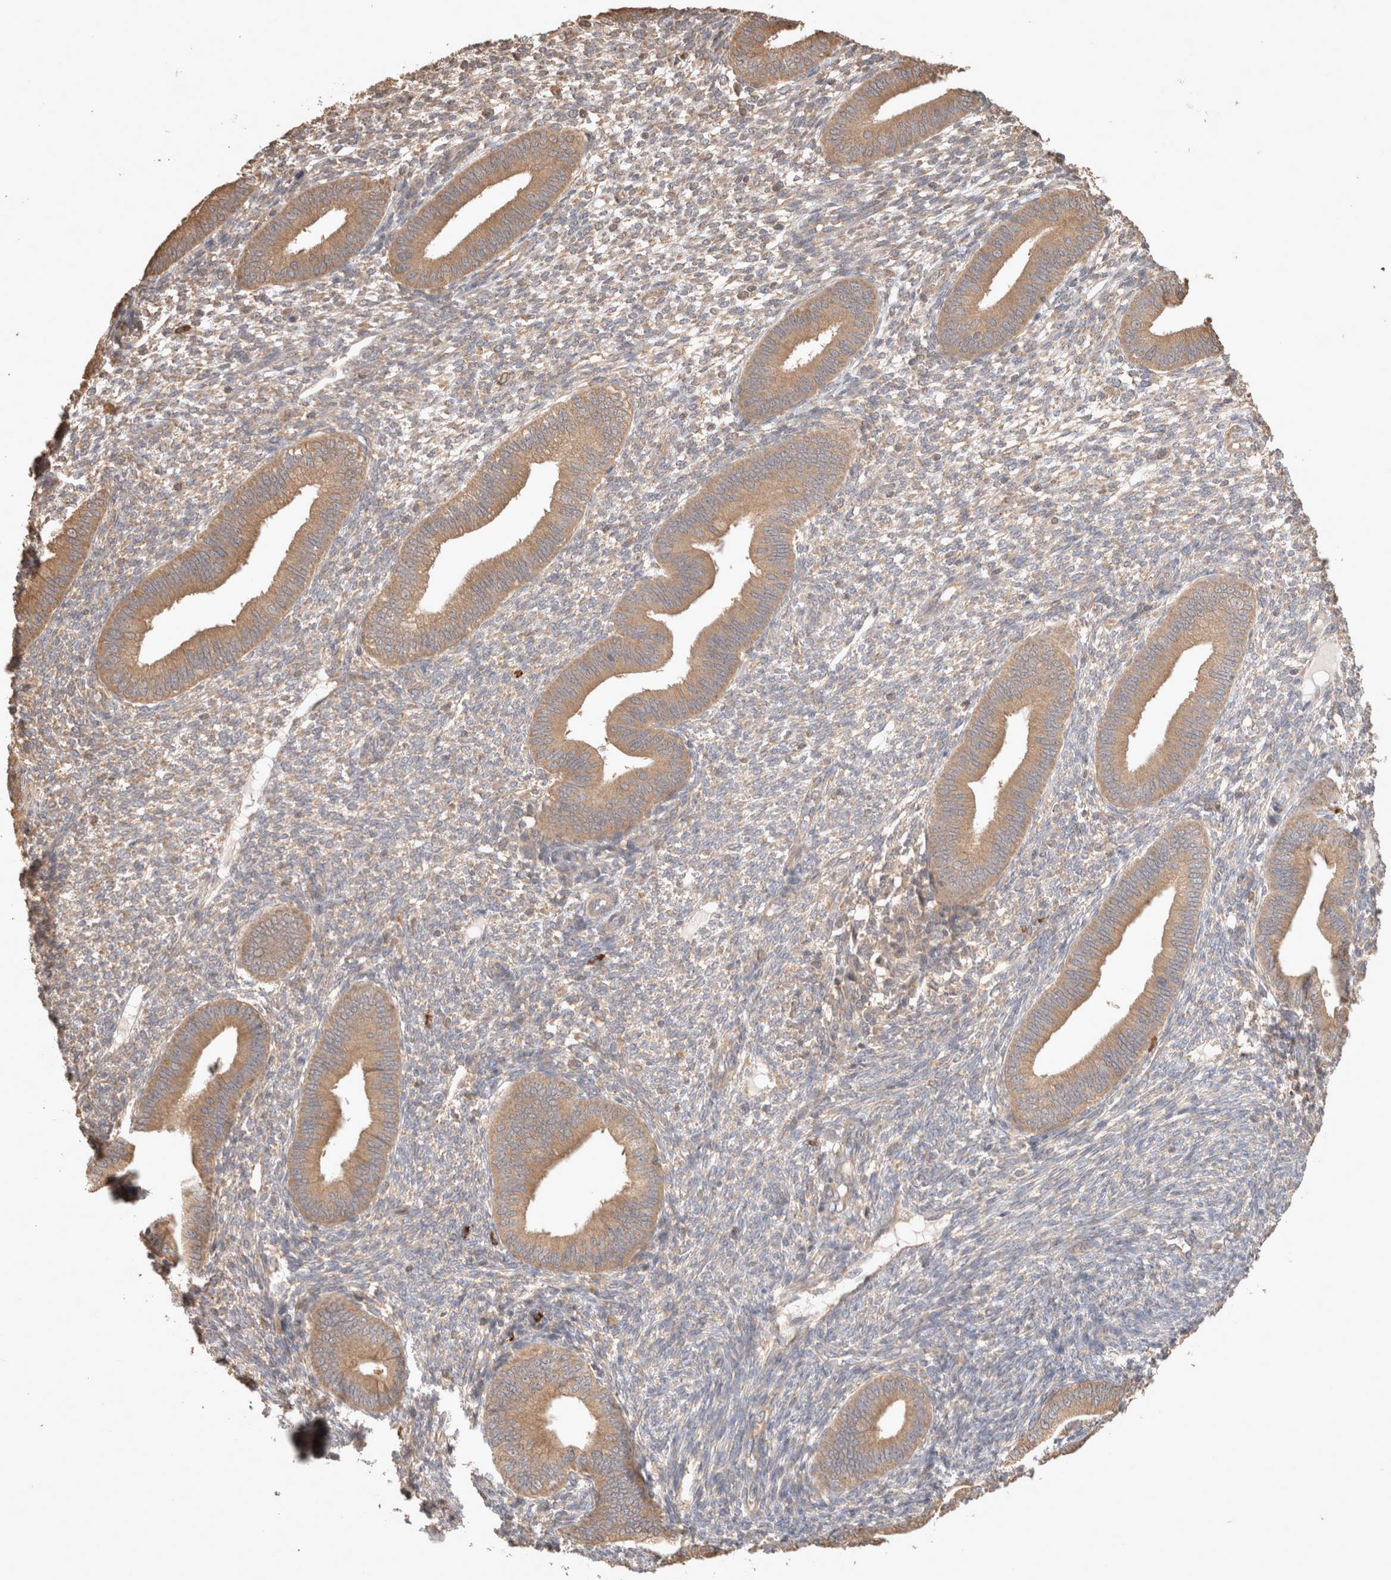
{"staining": {"intensity": "weak", "quantity": "25%-75%", "location": "cytoplasmic/membranous"}, "tissue": "endometrium", "cell_type": "Cells in endometrial stroma", "image_type": "normal", "snomed": [{"axis": "morphology", "description": "Normal tissue, NOS"}, {"axis": "topography", "description": "Endometrium"}], "caption": "DAB (3,3'-diaminobenzidine) immunohistochemical staining of unremarkable endometrium displays weak cytoplasmic/membranous protein expression in about 25%-75% of cells in endometrial stroma.", "gene": "HROB", "patient": {"sex": "female", "age": 46}}